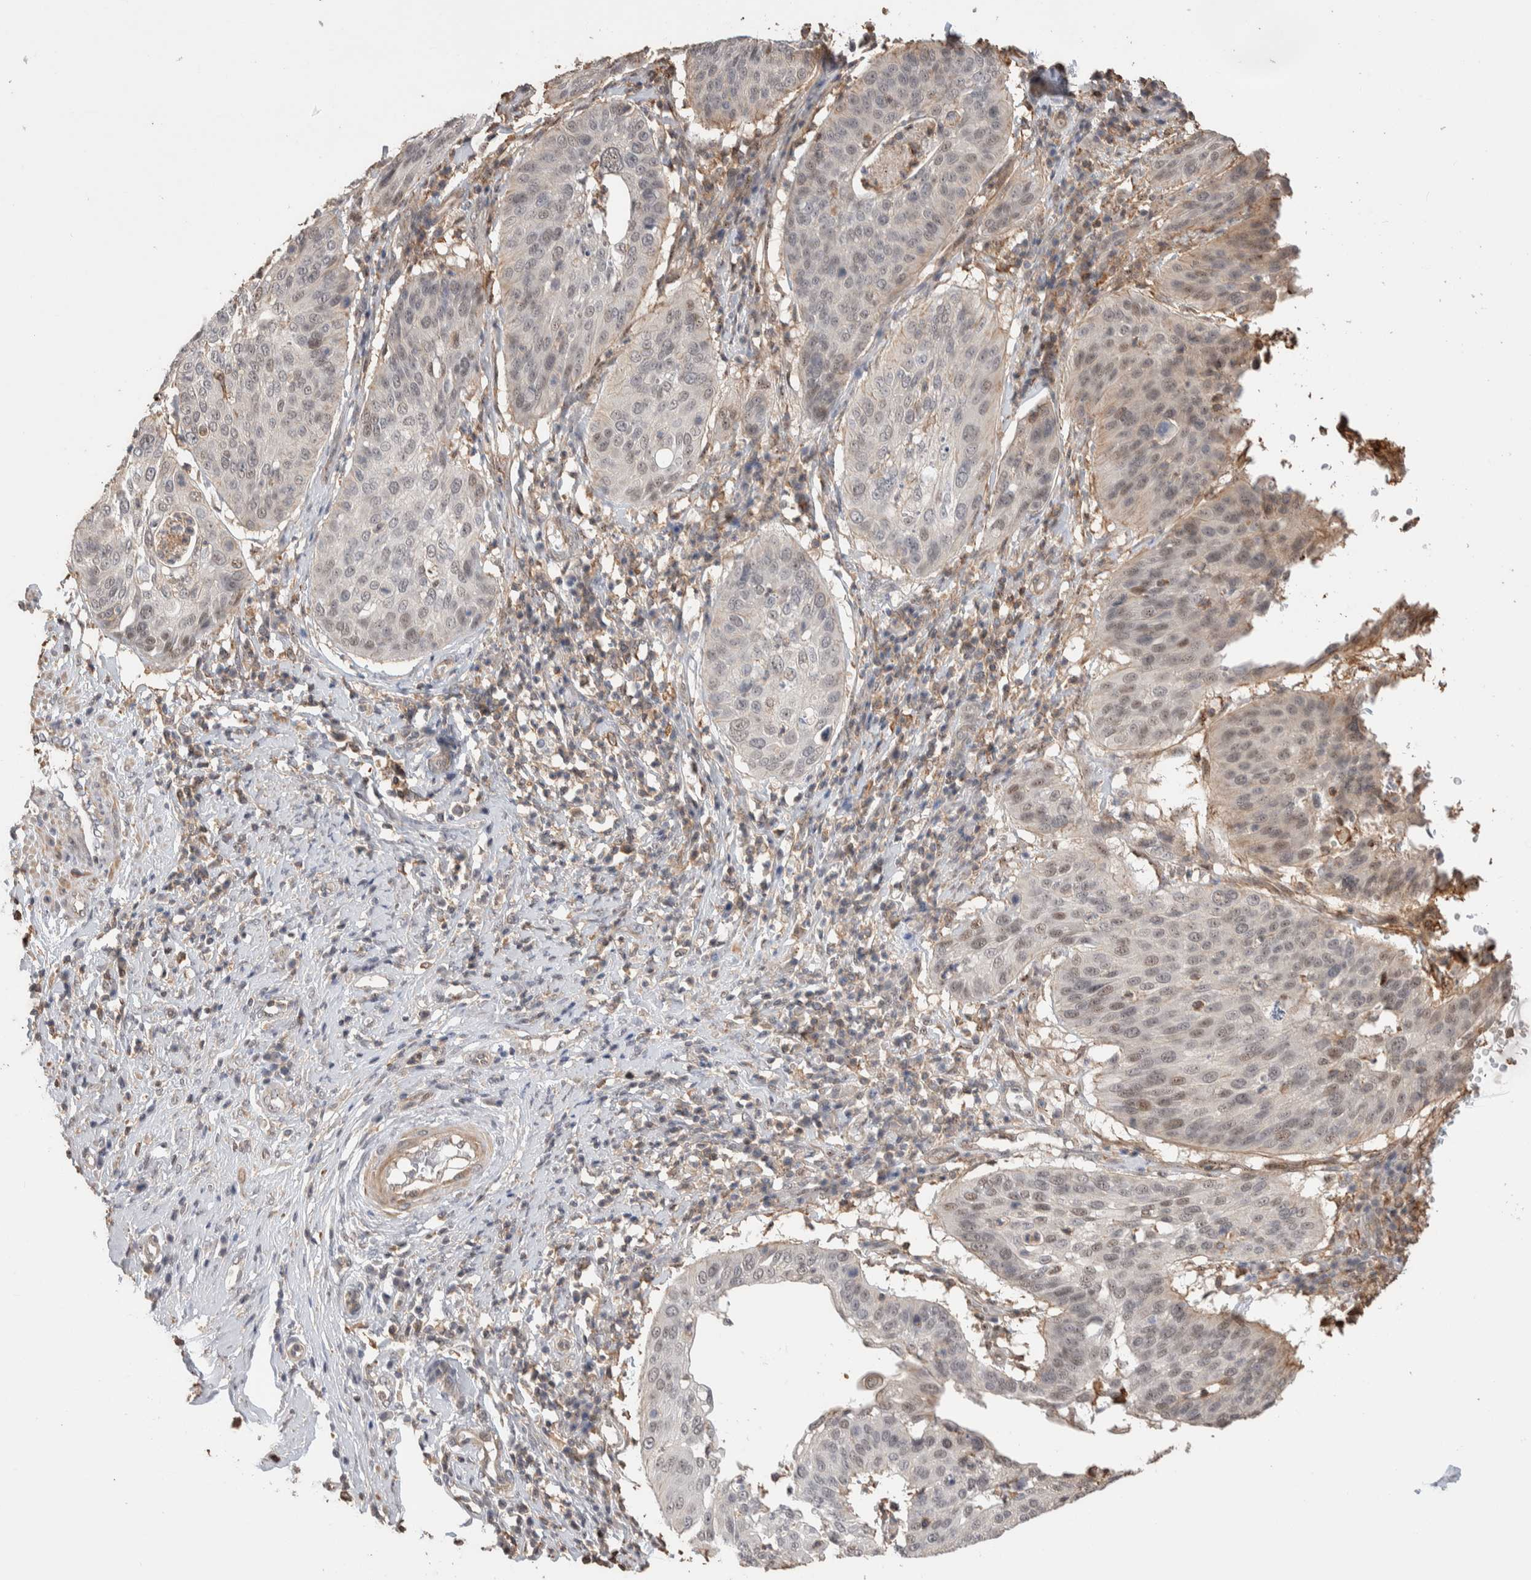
{"staining": {"intensity": "weak", "quantity": "25%-75%", "location": "nuclear"}, "tissue": "cervical cancer", "cell_type": "Tumor cells", "image_type": "cancer", "snomed": [{"axis": "morphology", "description": "Normal tissue, NOS"}, {"axis": "morphology", "description": "Squamous cell carcinoma, NOS"}, {"axis": "topography", "description": "Cervix"}], "caption": "Immunohistochemical staining of human cervical cancer (squamous cell carcinoma) exhibits low levels of weak nuclear protein staining in about 25%-75% of tumor cells.", "gene": "ZNF704", "patient": {"sex": "female", "age": 39}}